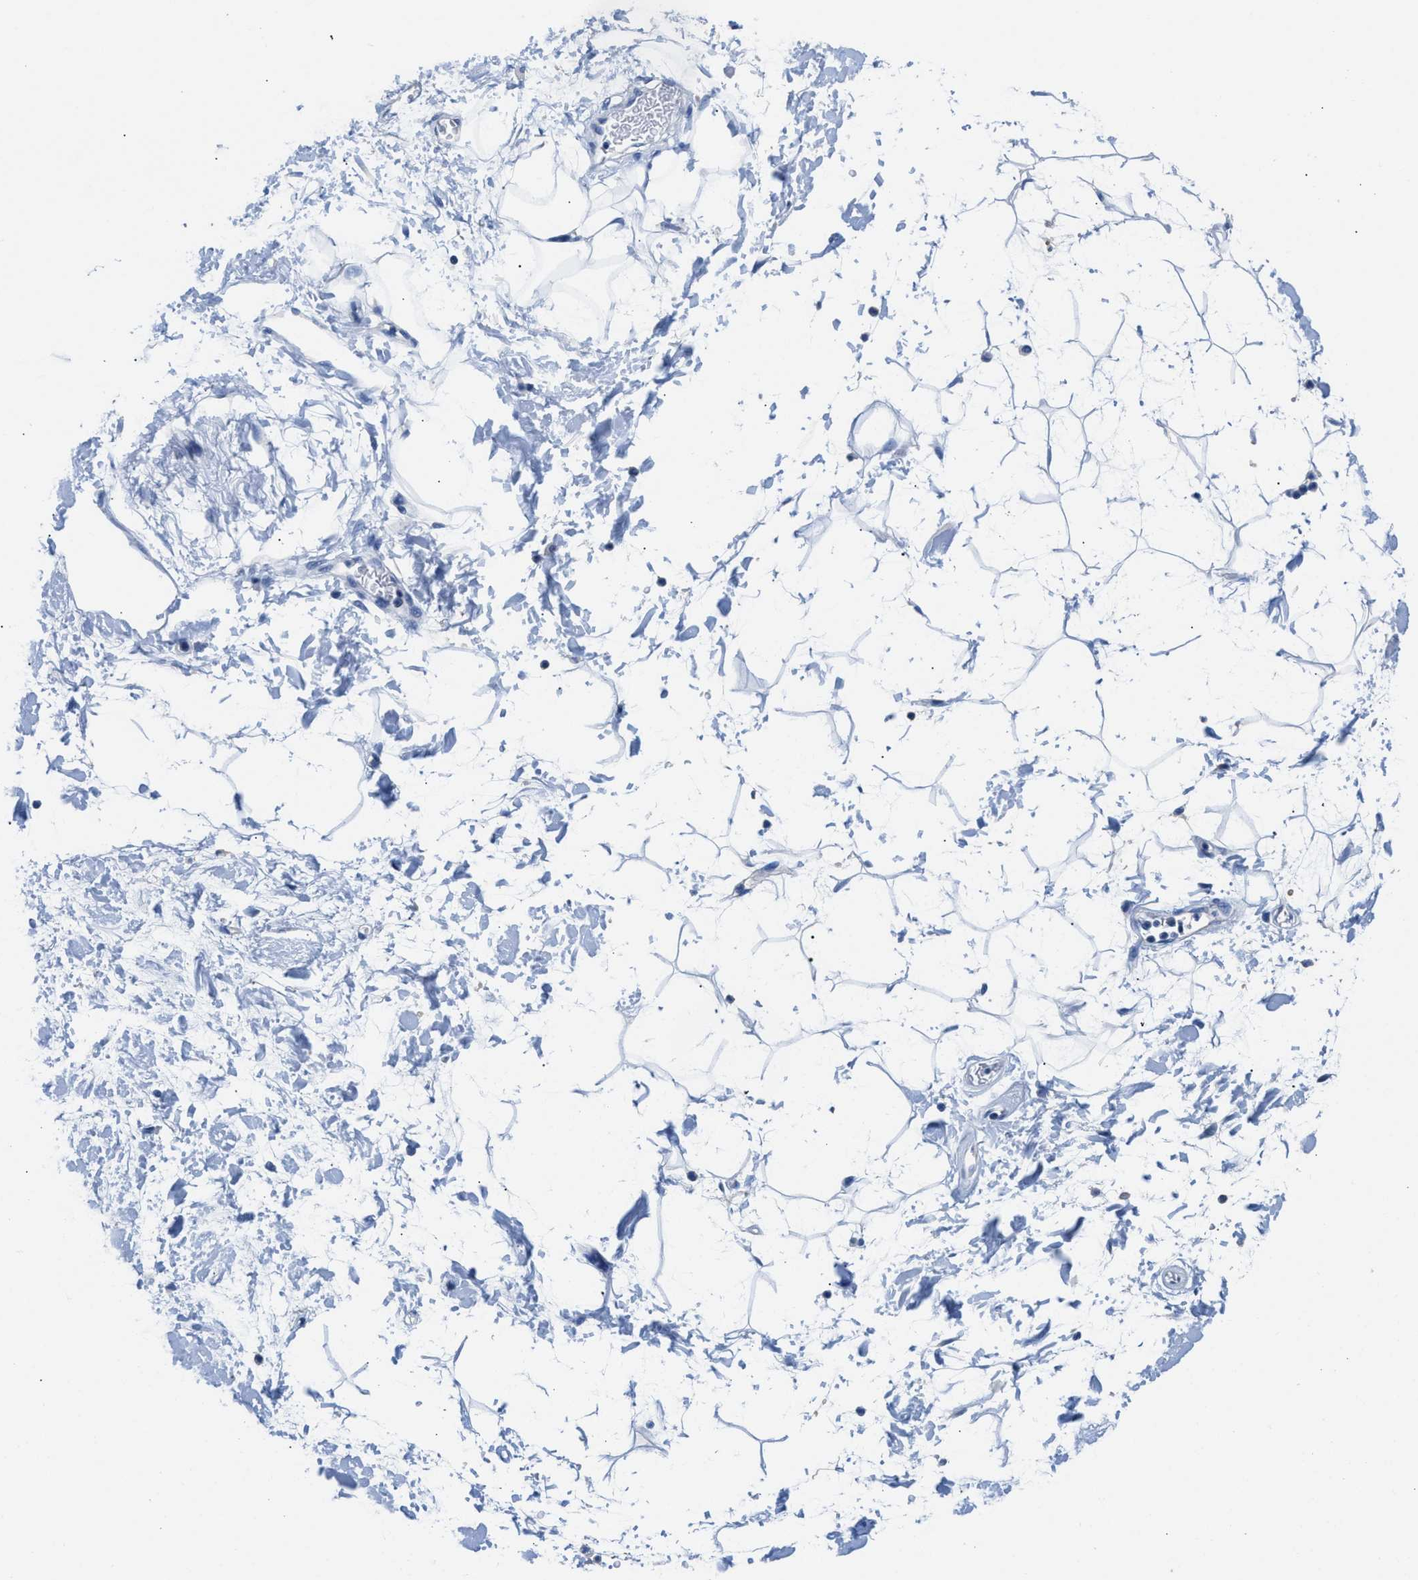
{"staining": {"intensity": "negative", "quantity": "none", "location": "none"}, "tissue": "adipose tissue", "cell_type": "Adipocytes", "image_type": "normal", "snomed": [{"axis": "morphology", "description": "Normal tissue, NOS"}, {"axis": "topography", "description": "Soft tissue"}], "caption": "This is a histopathology image of IHC staining of benign adipose tissue, which shows no positivity in adipocytes. (Brightfield microscopy of DAB (3,3'-diaminobenzidine) IHC at high magnification).", "gene": "SLFN13", "patient": {"sex": "male", "age": 72}}